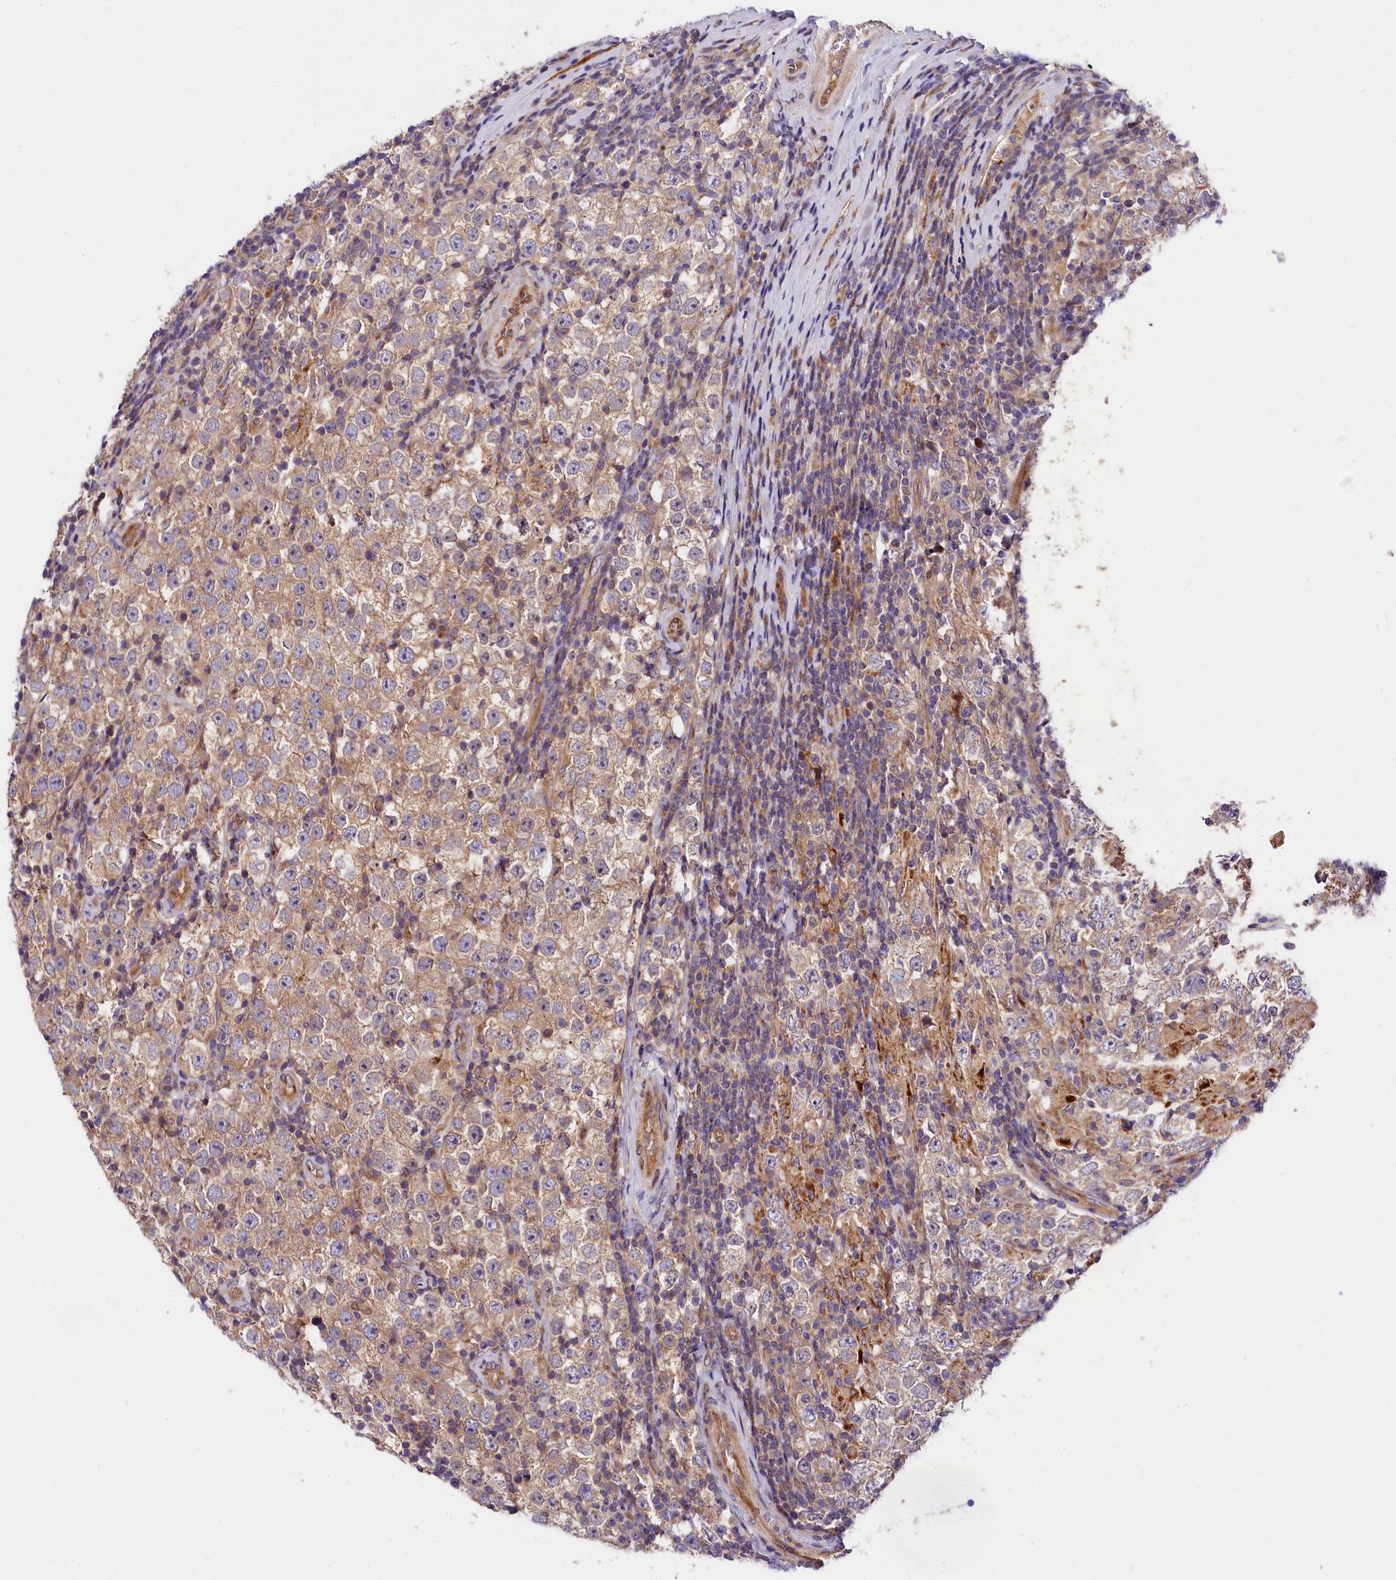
{"staining": {"intensity": "weak", "quantity": ">75%", "location": "cytoplasmic/membranous"}, "tissue": "testis cancer", "cell_type": "Tumor cells", "image_type": "cancer", "snomed": [{"axis": "morphology", "description": "Normal tissue, NOS"}, {"axis": "morphology", "description": "Urothelial carcinoma, High grade"}, {"axis": "morphology", "description": "Seminoma, NOS"}, {"axis": "morphology", "description": "Carcinoma, Embryonal, NOS"}, {"axis": "topography", "description": "Urinary bladder"}, {"axis": "topography", "description": "Testis"}], "caption": "A brown stain highlights weak cytoplasmic/membranous staining of a protein in human testis cancer (seminoma) tumor cells.", "gene": "ARMC6", "patient": {"sex": "male", "age": 41}}